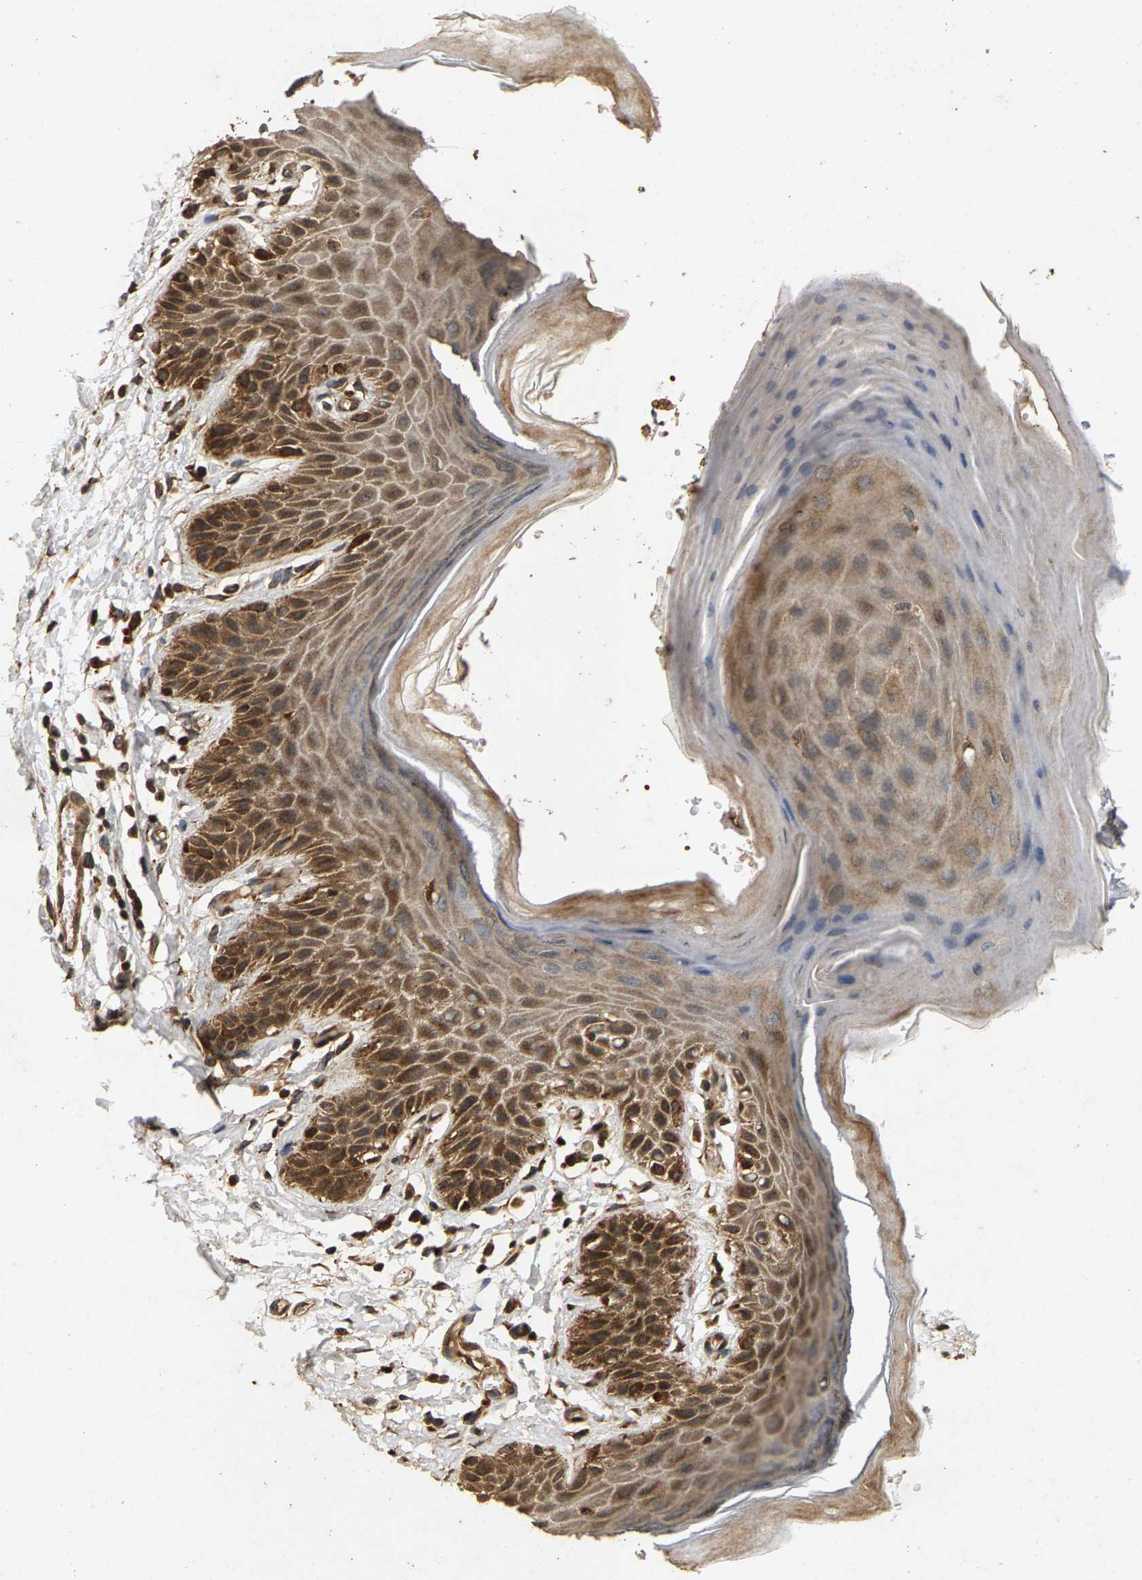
{"staining": {"intensity": "moderate", "quantity": ">75%", "location": "cytoplasmic/membranous"}, "tissue": "skin", "cell_type": "Epidermal cells", "image_type": "normal", "snomed": [{"axis": "morphology", "description": "Normal tissue, NOS"}, {"axis": "topography", "description": "Anal"}], "caption": "Protein analysis of normal skin displays moderate cytoplasmic/membranous staining in approximately >75% of epidermal cells.", "gene": "CIDEC", "patient": {"sex": "male", "age": 44}}